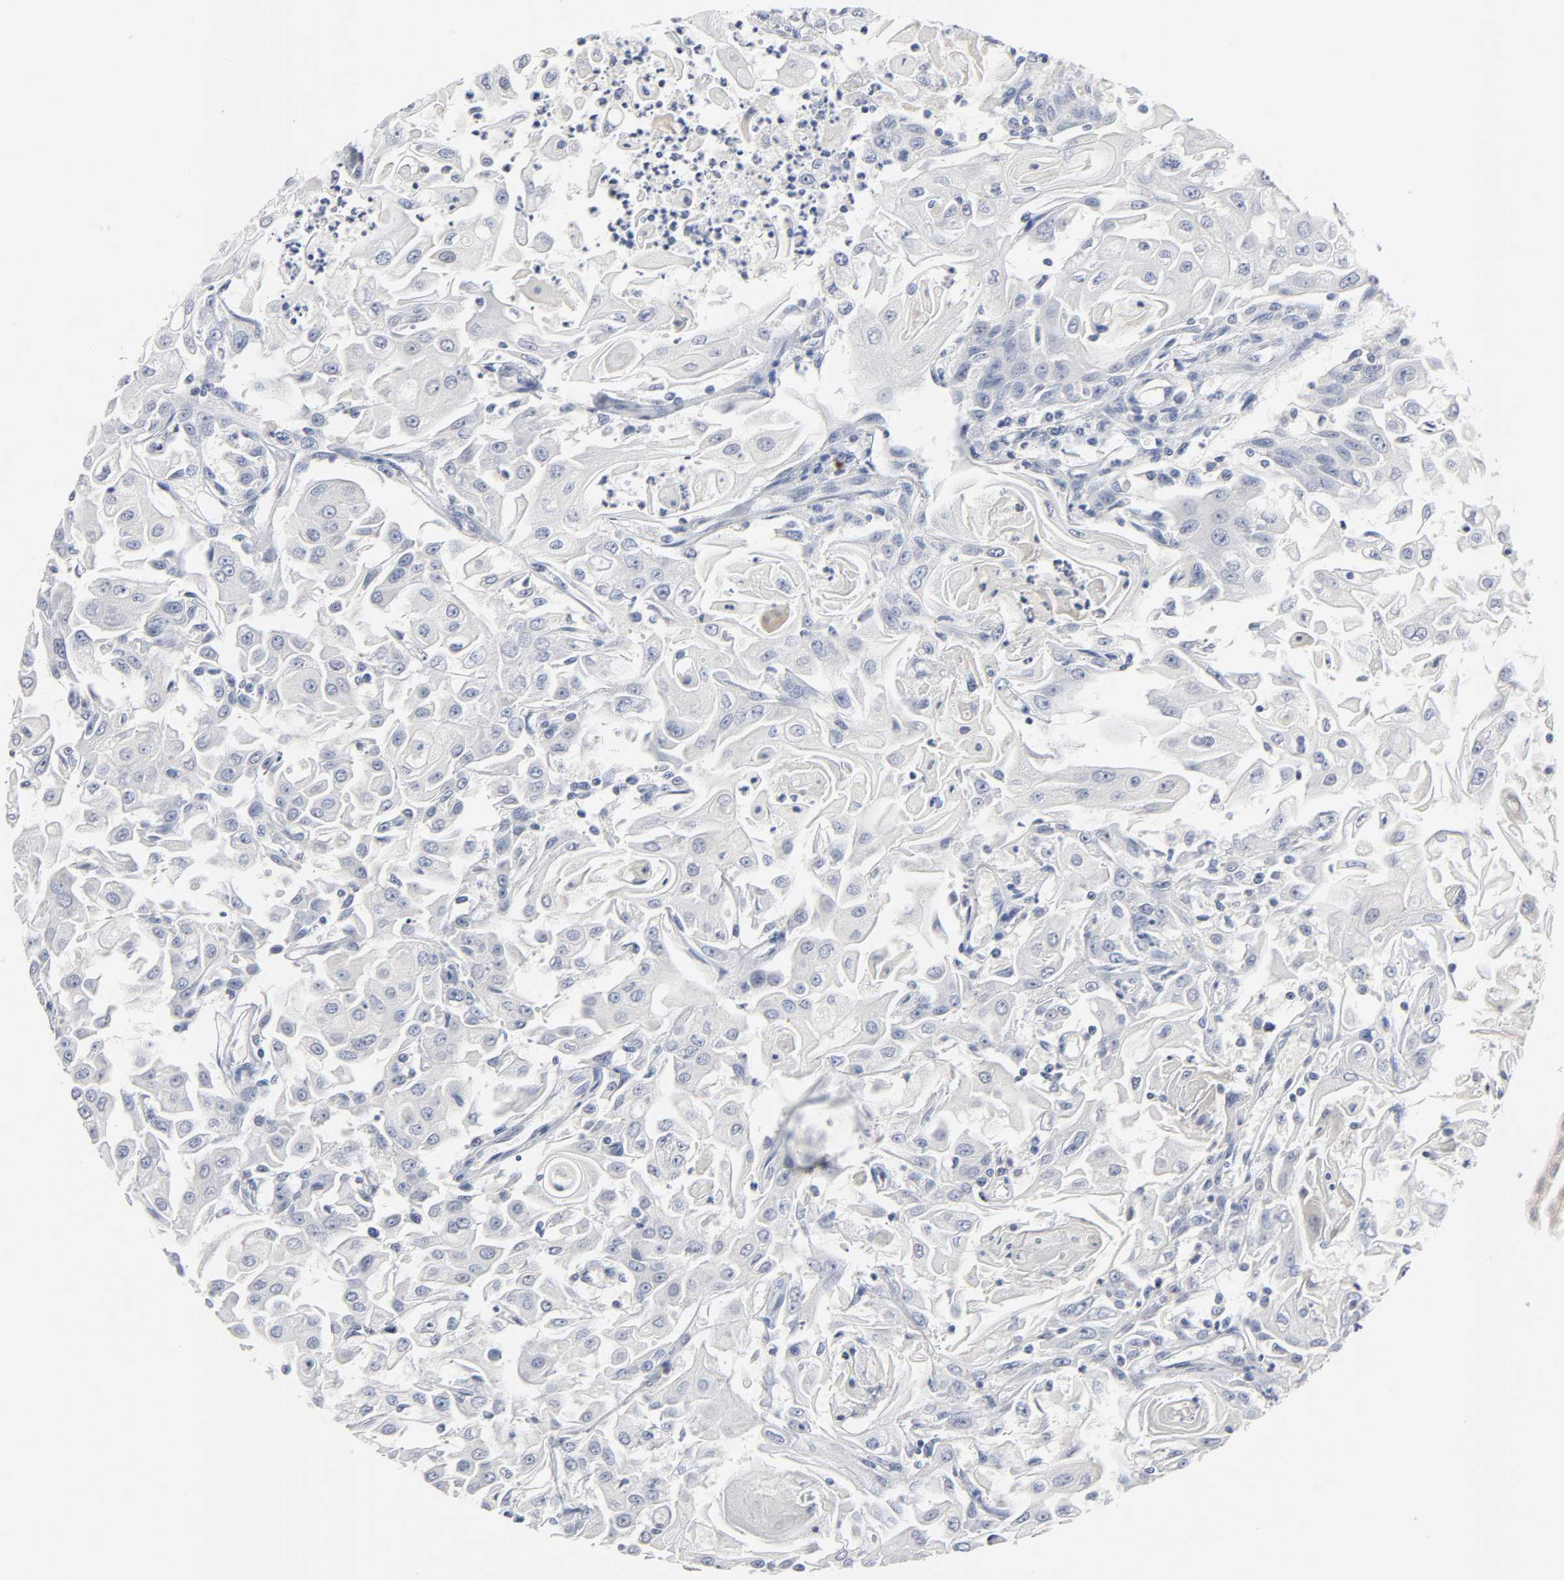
{"staining": {"intensity": "negative", "quantity": "none", "location": "none"}, "tissue": "head and neck cancer", "cell_type": "Tumor cells", "image_type": "cancer", "snomed": [{"axis": "morphology", "description": "Squamous cell carcinoma, NOS"}, {"axis": "topography", "description": "Oral tissue"}, {"axis": "topography", "description": "Head-Neck"}], "caption": "DAB immunohistochemical staining of human head and neck cancer (squamous cell carcinoma) shows no significant positivity in tumor cells.", "gene": "ROCK1", "patient": {"sex": "female", "age": 76}}